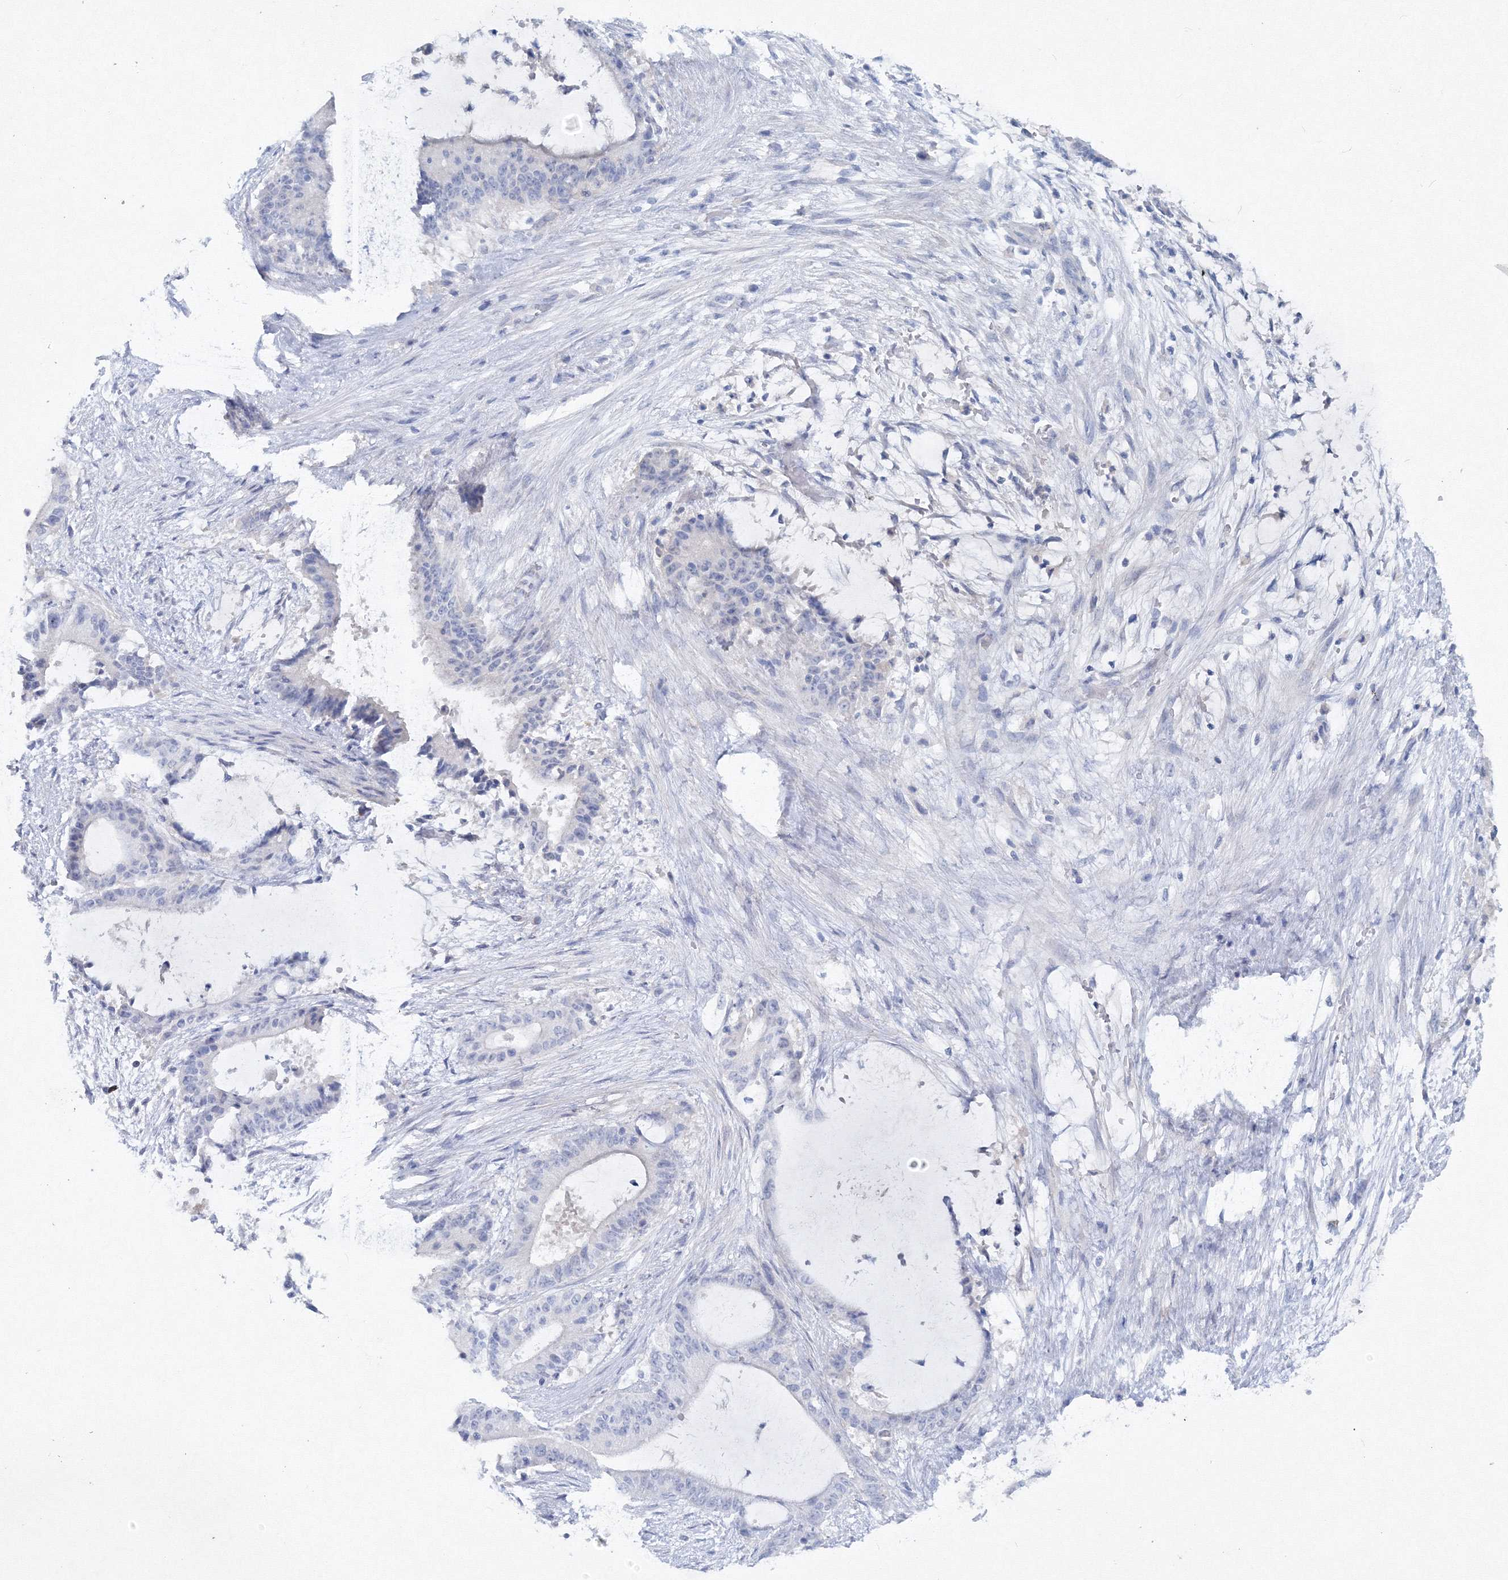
{"staining": {"intensity": "negative", "quantity": "none", "location": "none"}, "tissue": "liver cancer", "cell_type": "Tumor cells", "image_type": "cancer", "snomed": [{"axis": "morphology", "description": "Normal tissue, NOS"}, {"axis": "morphology", "description": "Cholangiocarcinoma"}, {"axis": "topography", "description": "Liver"}, {"axis": "topography", "description": "Peripheral nerve tissue"}], "caption": "Tumor cells show no significant positivity in liver cancer (cholangiocarcinoma). (DAB IHC visualized using brightfield microscopy, high magnification).", "gene": "GCKR", "patient": {"sex": "female", "age": 73}}